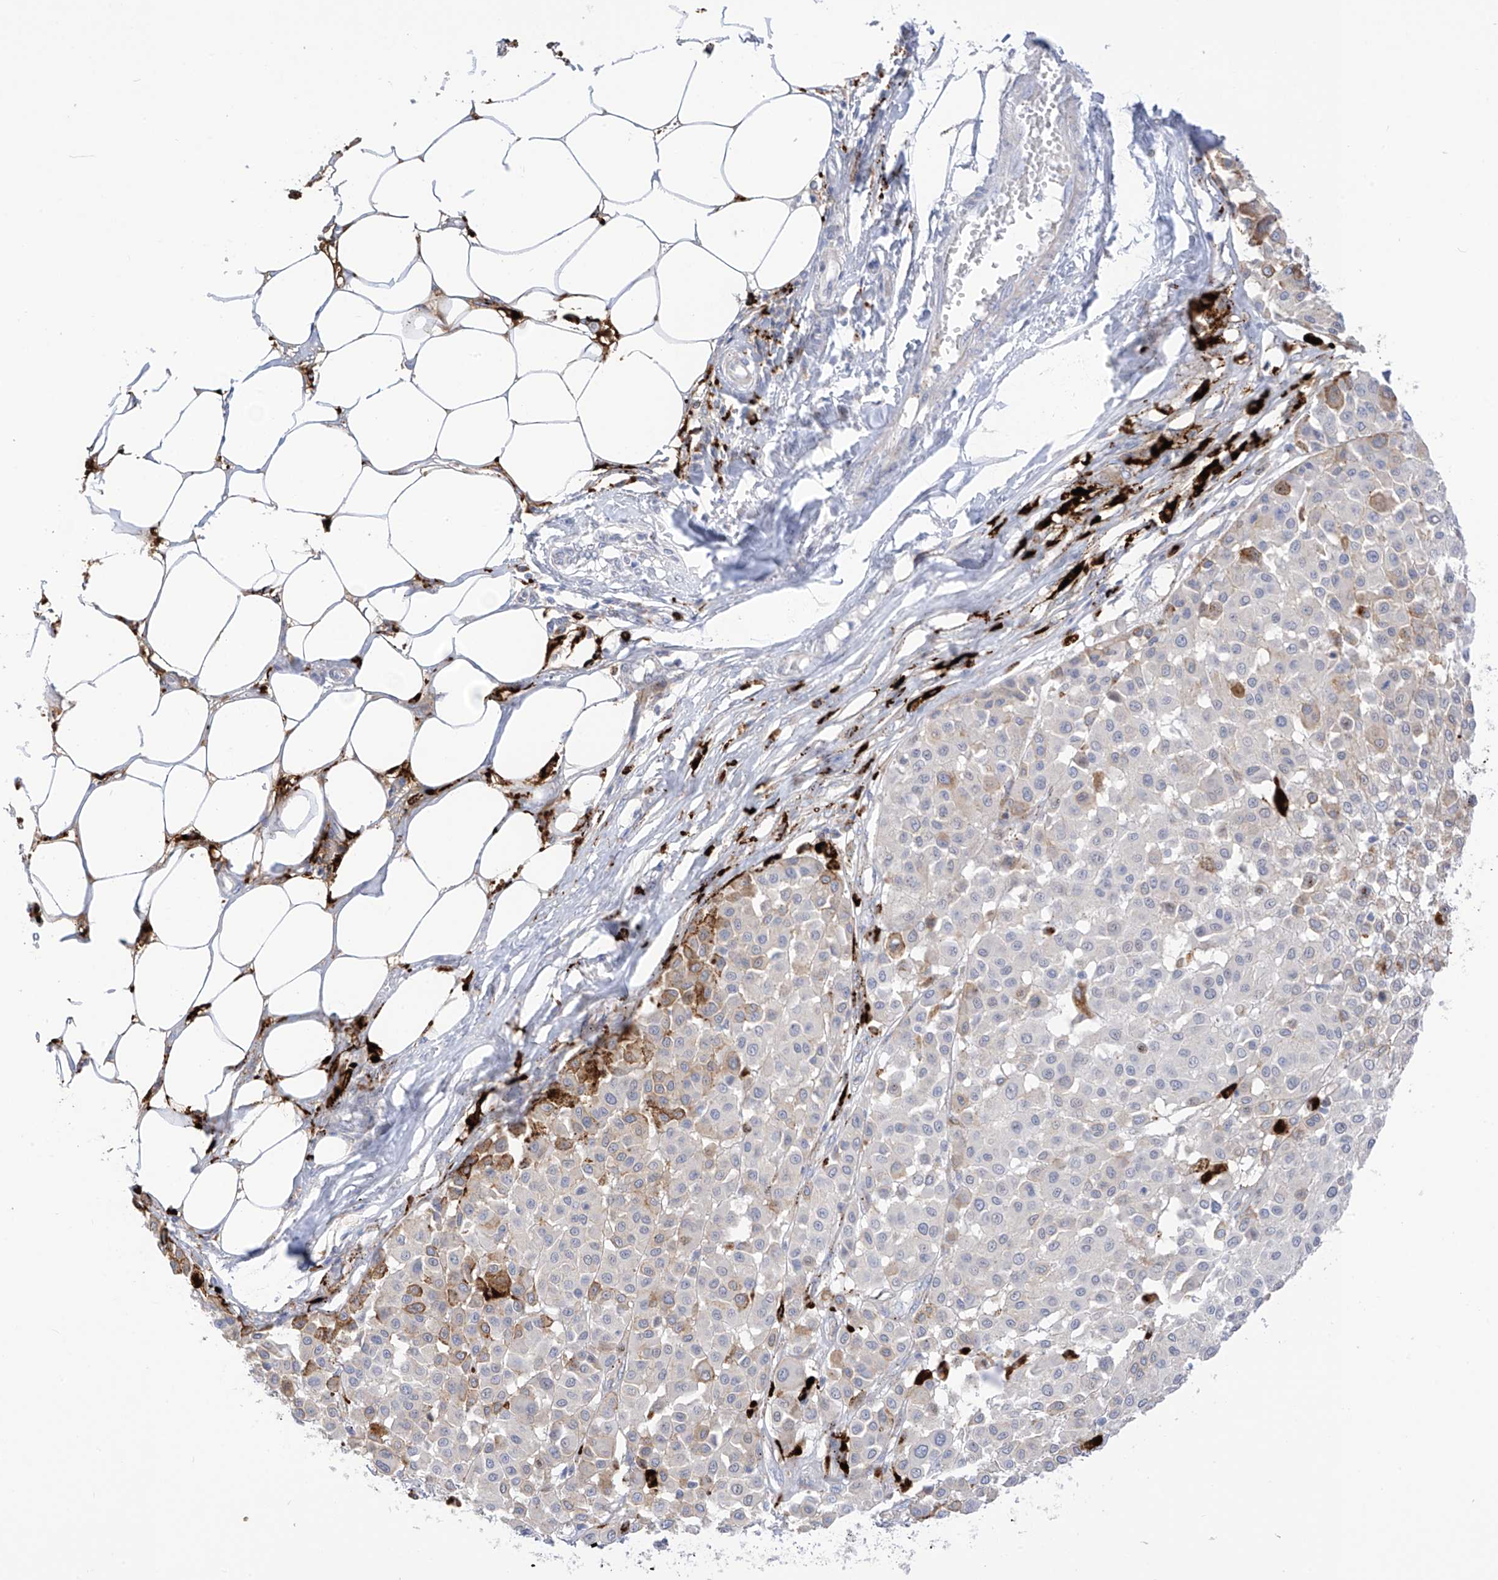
{"staining": {"intensity": "moderate", "quantity": "<25%", "location": "cytoplasmic/membranous"}, "tissue": "melanoma", "cell_type": "Tumor cells", "image_type": "cancer", "snomed": [{"axis": "morphology", "description": "Malignant melanoma, Metastatic site"}, {"axis": "topography", "description": "Soft tissue"}], "caption": "Immunohistochemical staining of malignant melanoma (metastatic site) demonstrates low levels of moderate cytoplasmic/membranous protein staining in approximately <25% of tumor cells.", "gene": "PSPH", "patient": {"sex": "male", "age": 41}}